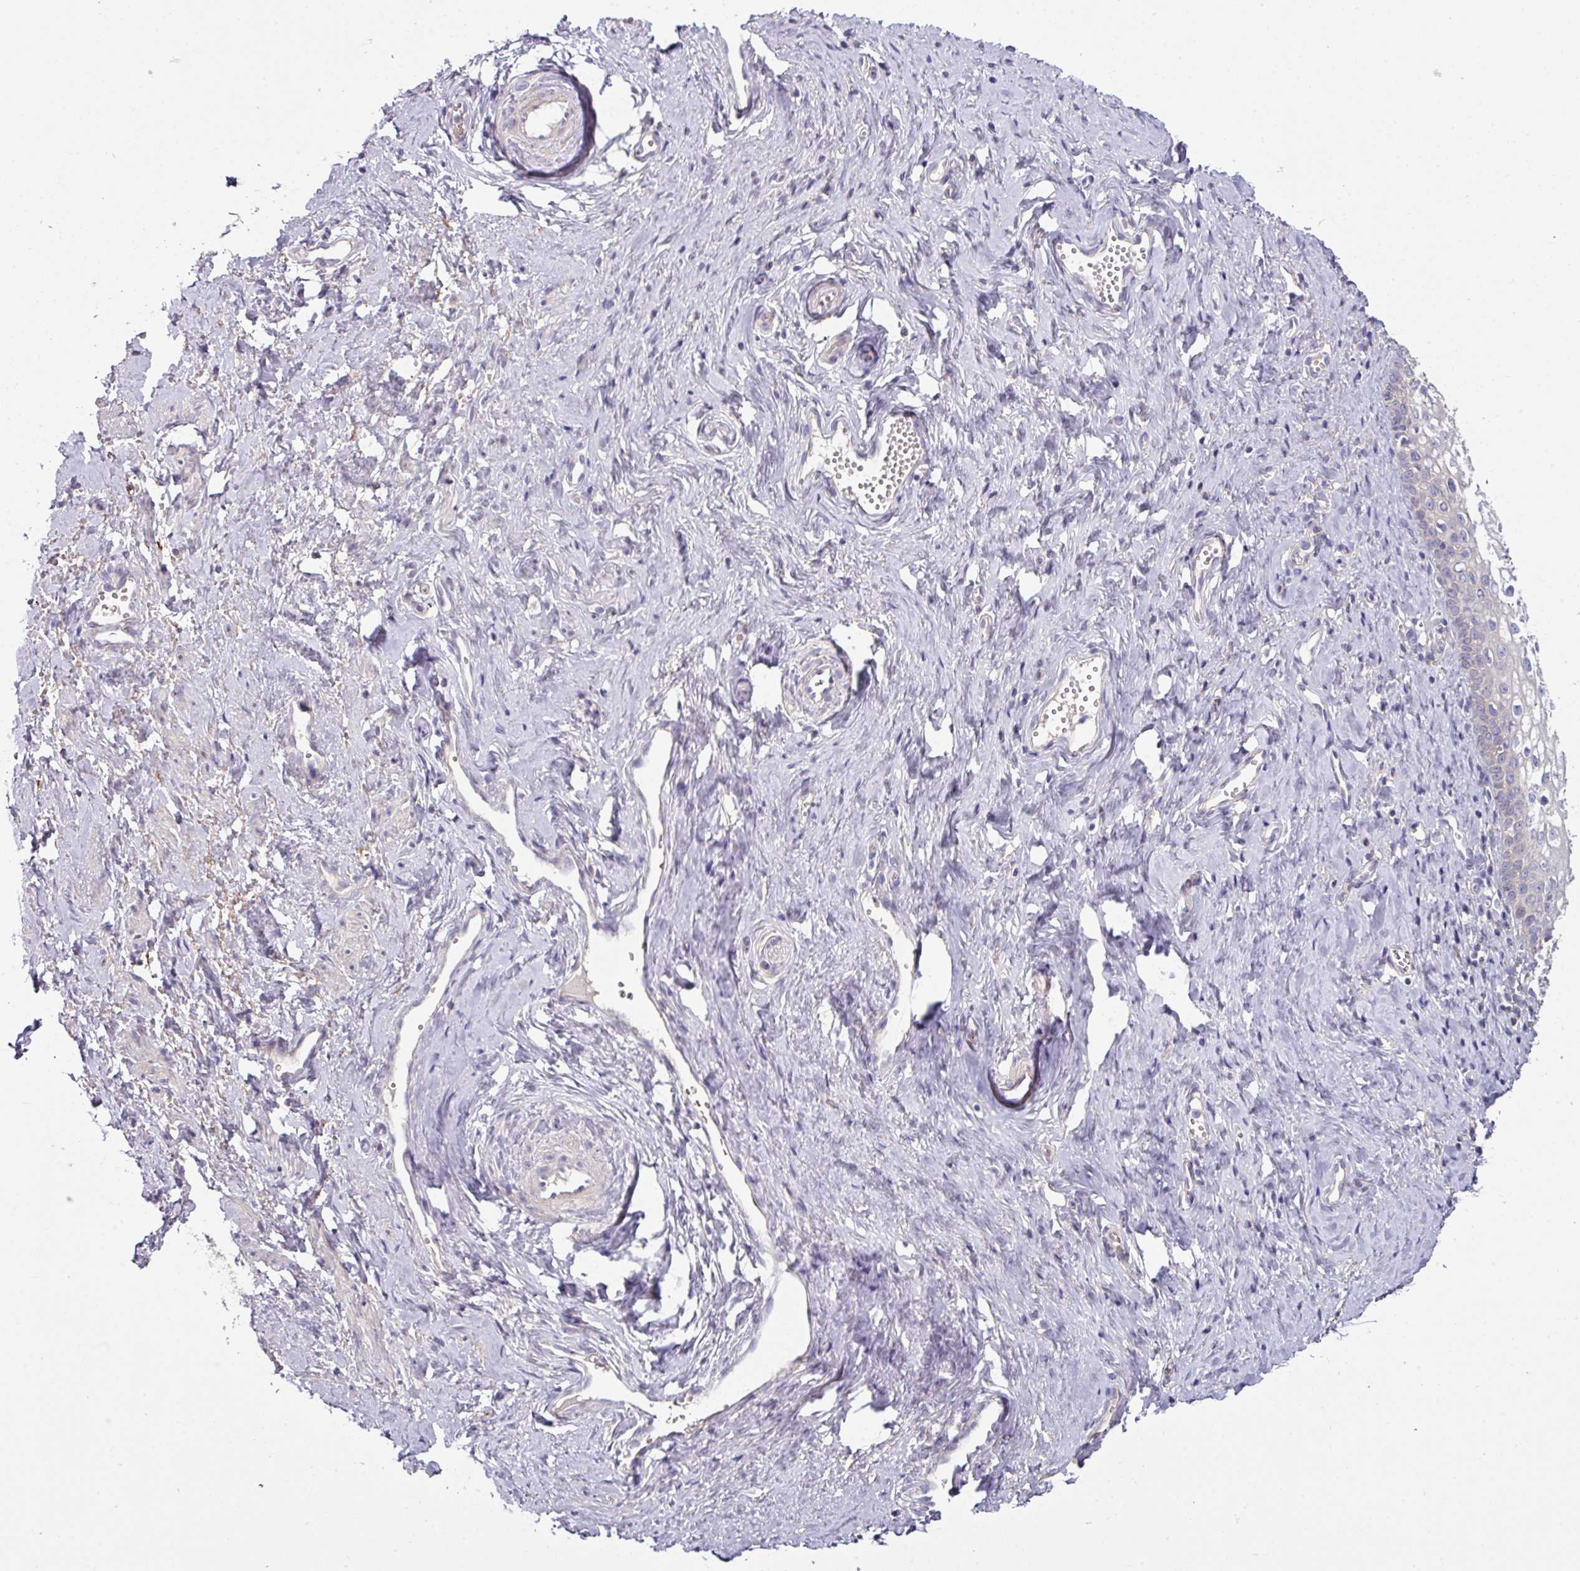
{"staining": {"intensity": "negative", "quantity": "none", "location": "none"}, "tissue": "vagina", "cell_type": "Squamous epithelial cells", "image_type": "normal", "snomed": [{"axis": "morphology", "description": "Normal tissue, NOS"}, {"axis": "topography", "description": "Vagina"}], "caption": "This image is of normal vagina stained with immunohistochemistry to label a protein in brown with the nuclei are counter-stained blue. There is no staining in squamous epithelial cells.", "gene": "SLAMF6", "patient": {"sex": "female", "age": 59}}